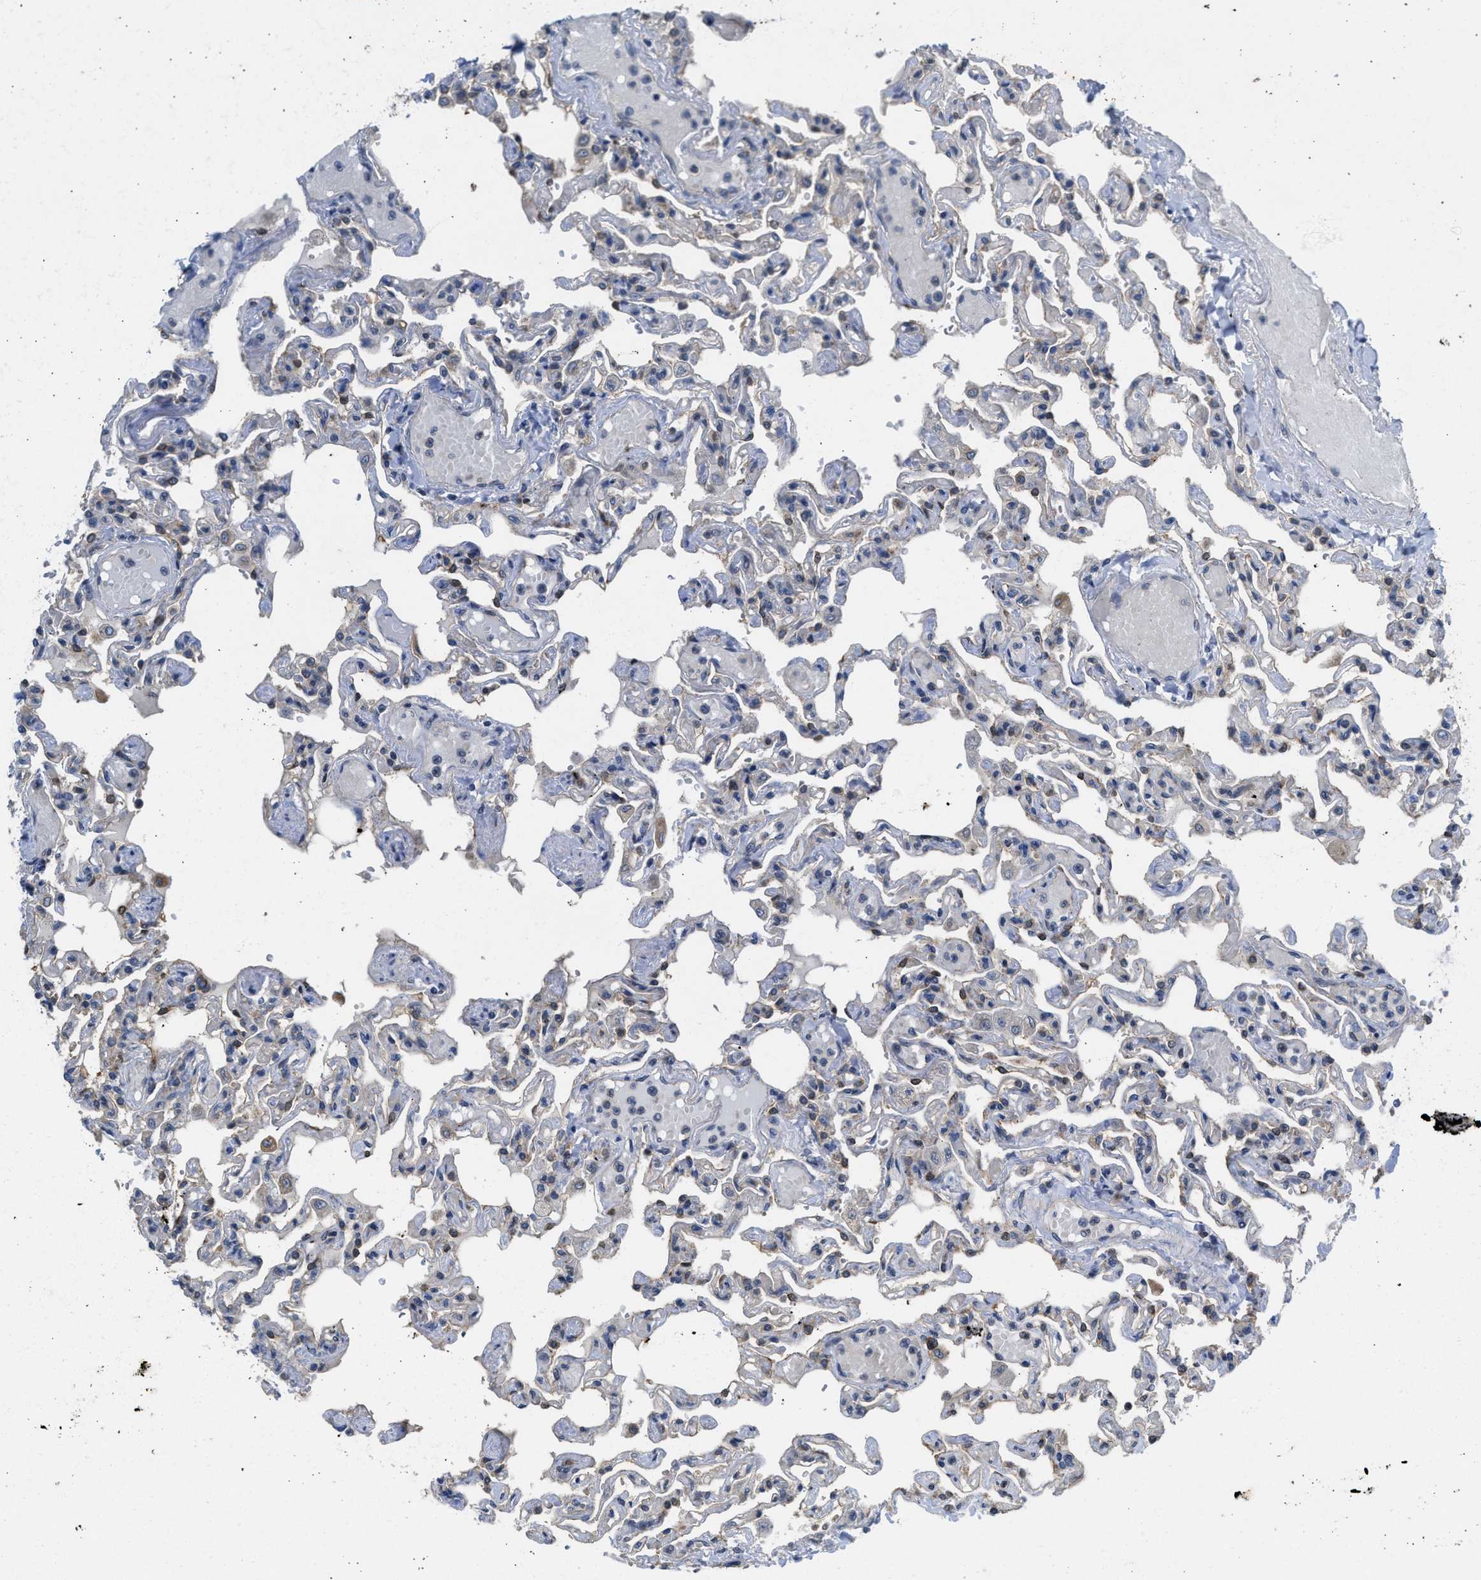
{"staining": {"intensity": "negative", "quantity": "none", "location": "none"}, "tissue": "lung", "cell_type": "Alveolar cells", "image_type": "normal", "snomed": [{"axis": "morphology", "description": "Normal tissue, NOS"}, {"axis": "topography", "description": "Lung"}], "caption": "Alveolar cells show no significant protein expression in normal lung. (Immunohistochemistry, brightfield microscopy, high magnification).", "gene": "CYP1A1", "patient": {"sex": "male", "age": 21}}